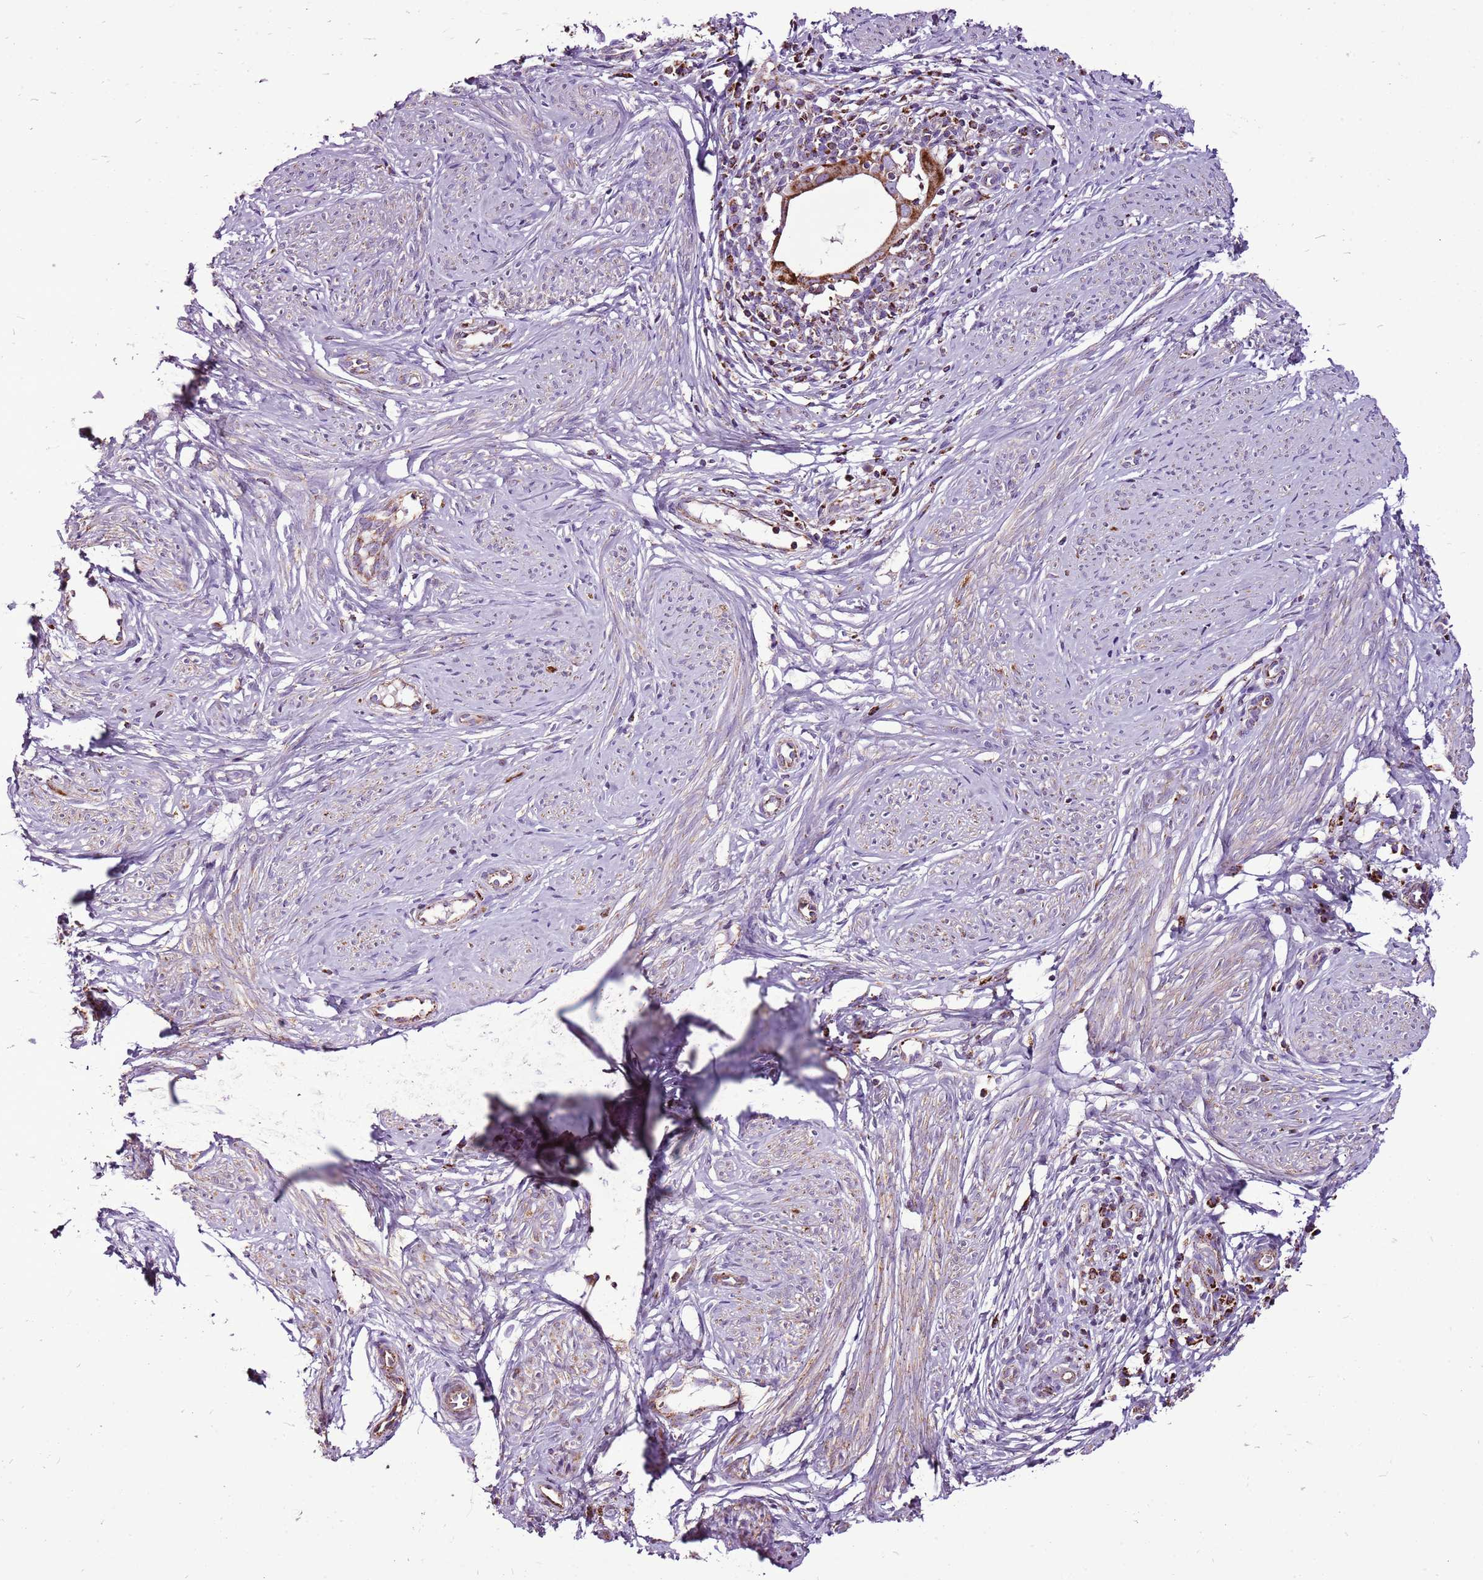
{"staining": {"intensity": "strong", "quantity": "<25%", "location": "cytoplasmic/membranous"}, "tissue": "cervical cancer", "cell_type": "Tumor cells", "image_type": "cancer", "snomed": [{"axis": "morphology", "description": "Adenocarcinoma, NOS"}, {"axis": "topography", "description": "Cervix"}], "caption": "Cervical cancer (adenocarcinoma) stained for a protein demonstrates strong cytoplasmic/membranous positivity in tumor cells.", "gene": "GCDH", "patient": {"sex": "female", "age": 36}}